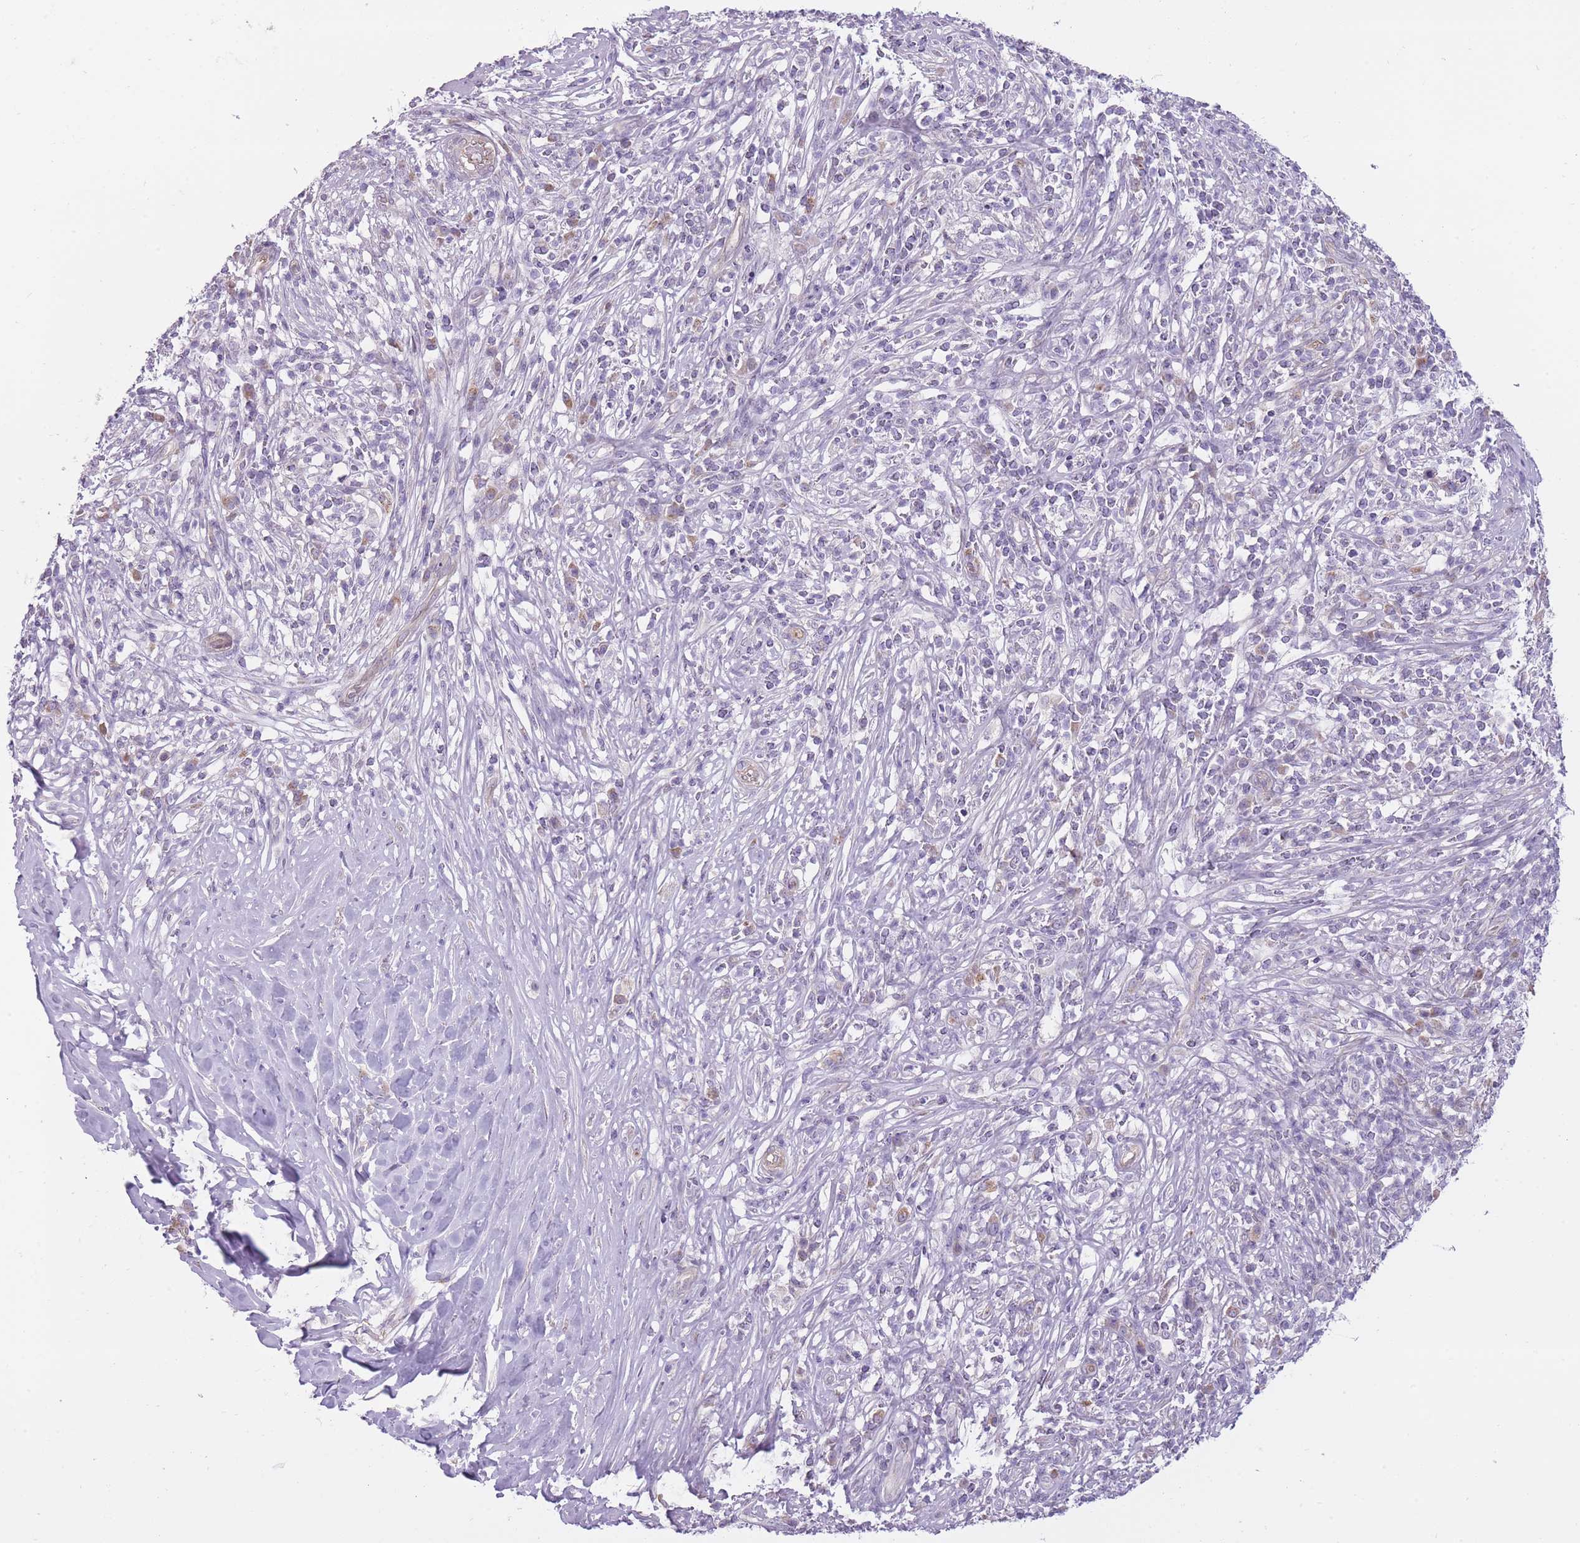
{"staining": {"intensity": "negative", "quantity": "none", "location": "none"}, "tissue": "melanoma", "cell_type": "Tumor cells", "image_type": "cancer", "snomed": [{"axis": "morphology", "description": "Malignant melanoma, NOS"}, {"axis": "topography", "description": "Skin"}], "caption": "Human malignant melanoma stained for a protein using immunohistochemistry demonstrates no positivity in tumor cells.", "gene": "PGRMC2", "patient": {"sex": "male", "age": 66}}